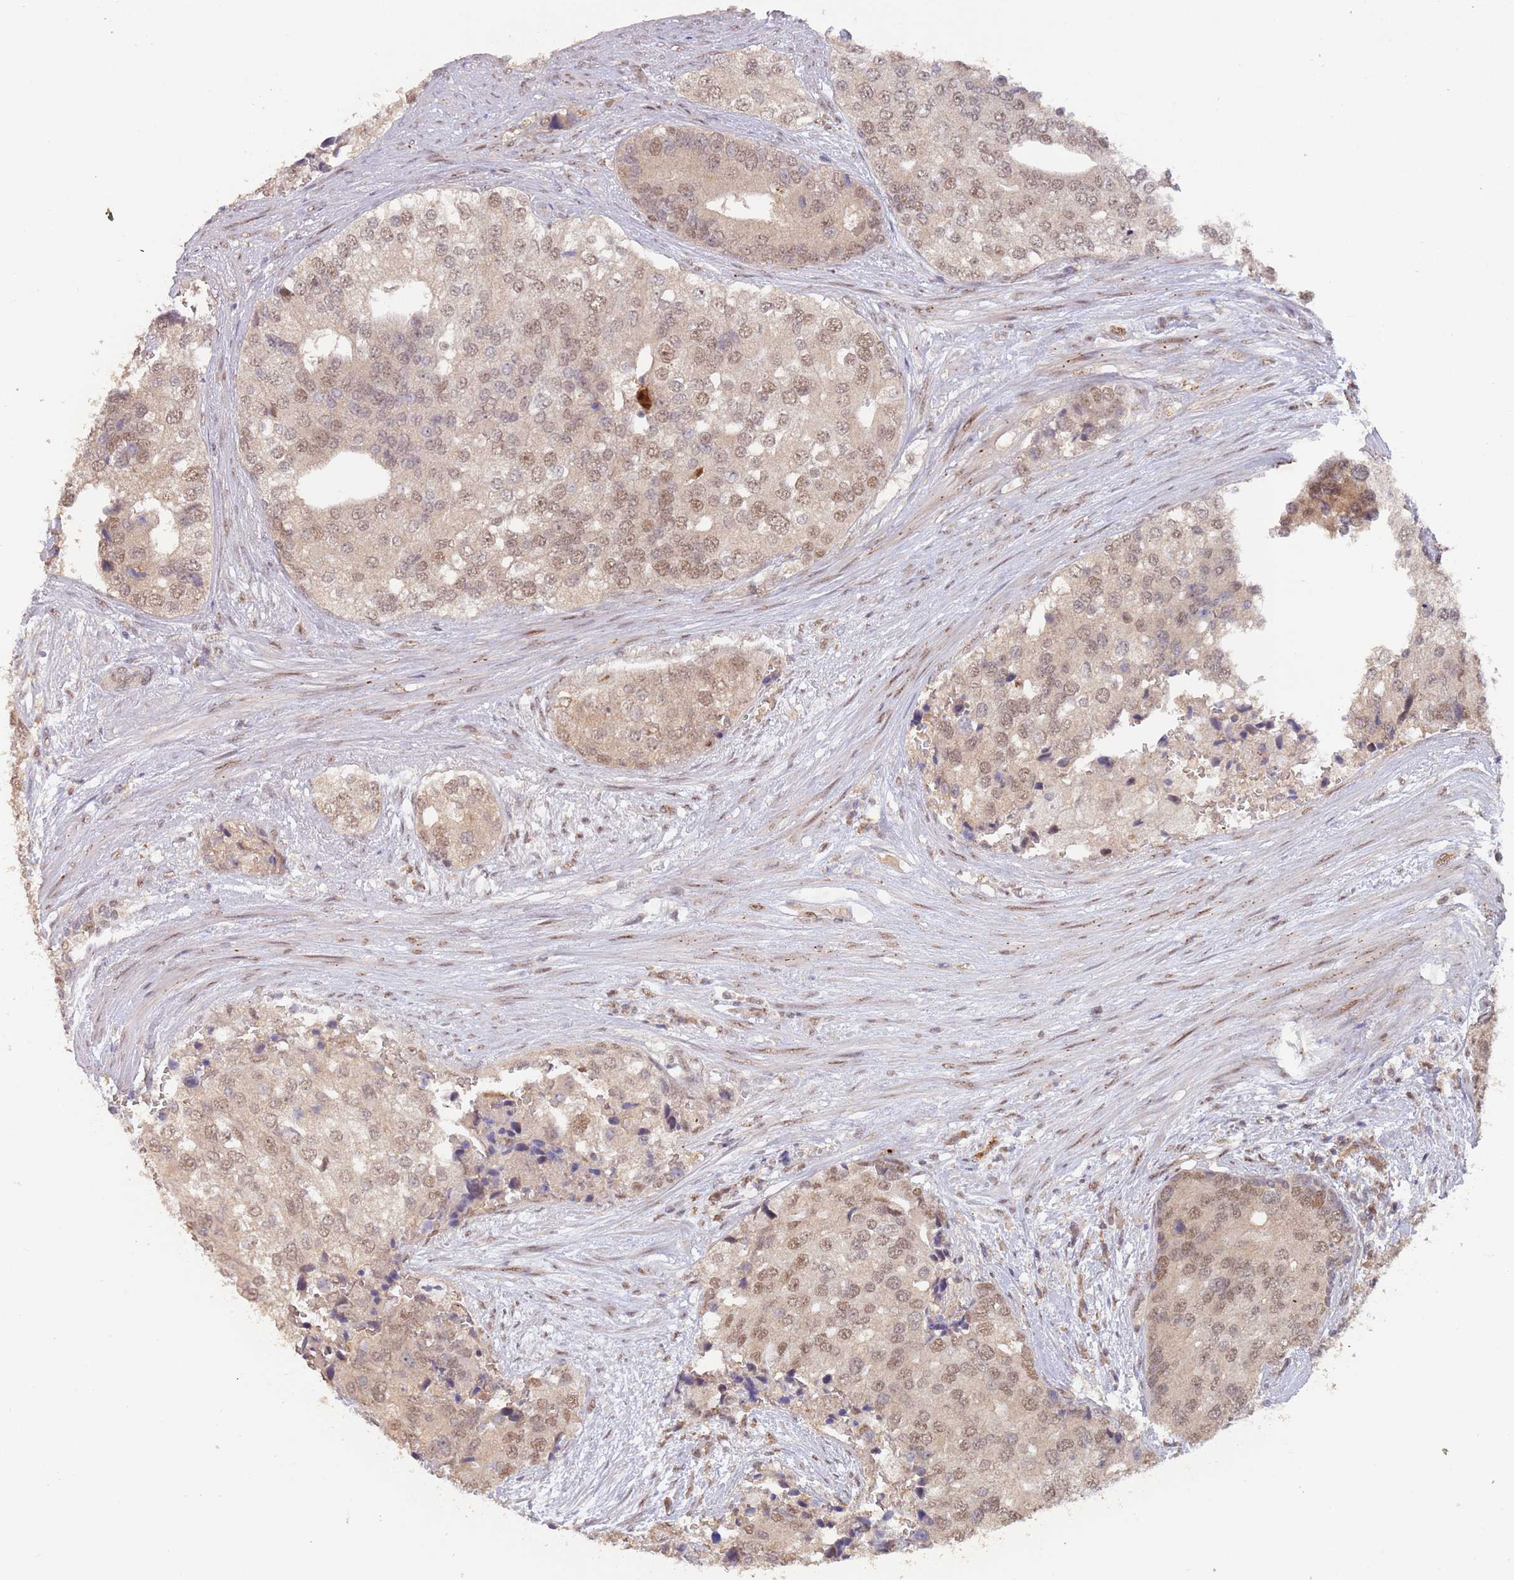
{"staining": {"intensity": "moderate", "quantity": "25%-75%", "location": "nuclear"}, "tissue": "prostate cancer", "cell_type": "Tumor cells", "image_type": "cancer", "snomed": [{"axis": "morphology", "description": "Adenocarcinoma, High grade"}, {"axis": "topography", "description": "Prostate"}], "caption": "Brown immunohistochemical staining in prostate cancer (high-grade adenocarcinoma) displays moderate nuclear staining in about 25%-75% of tumor cells.", "gene": "RFXANK", "patient": {"sex": "male", "age": 62}}